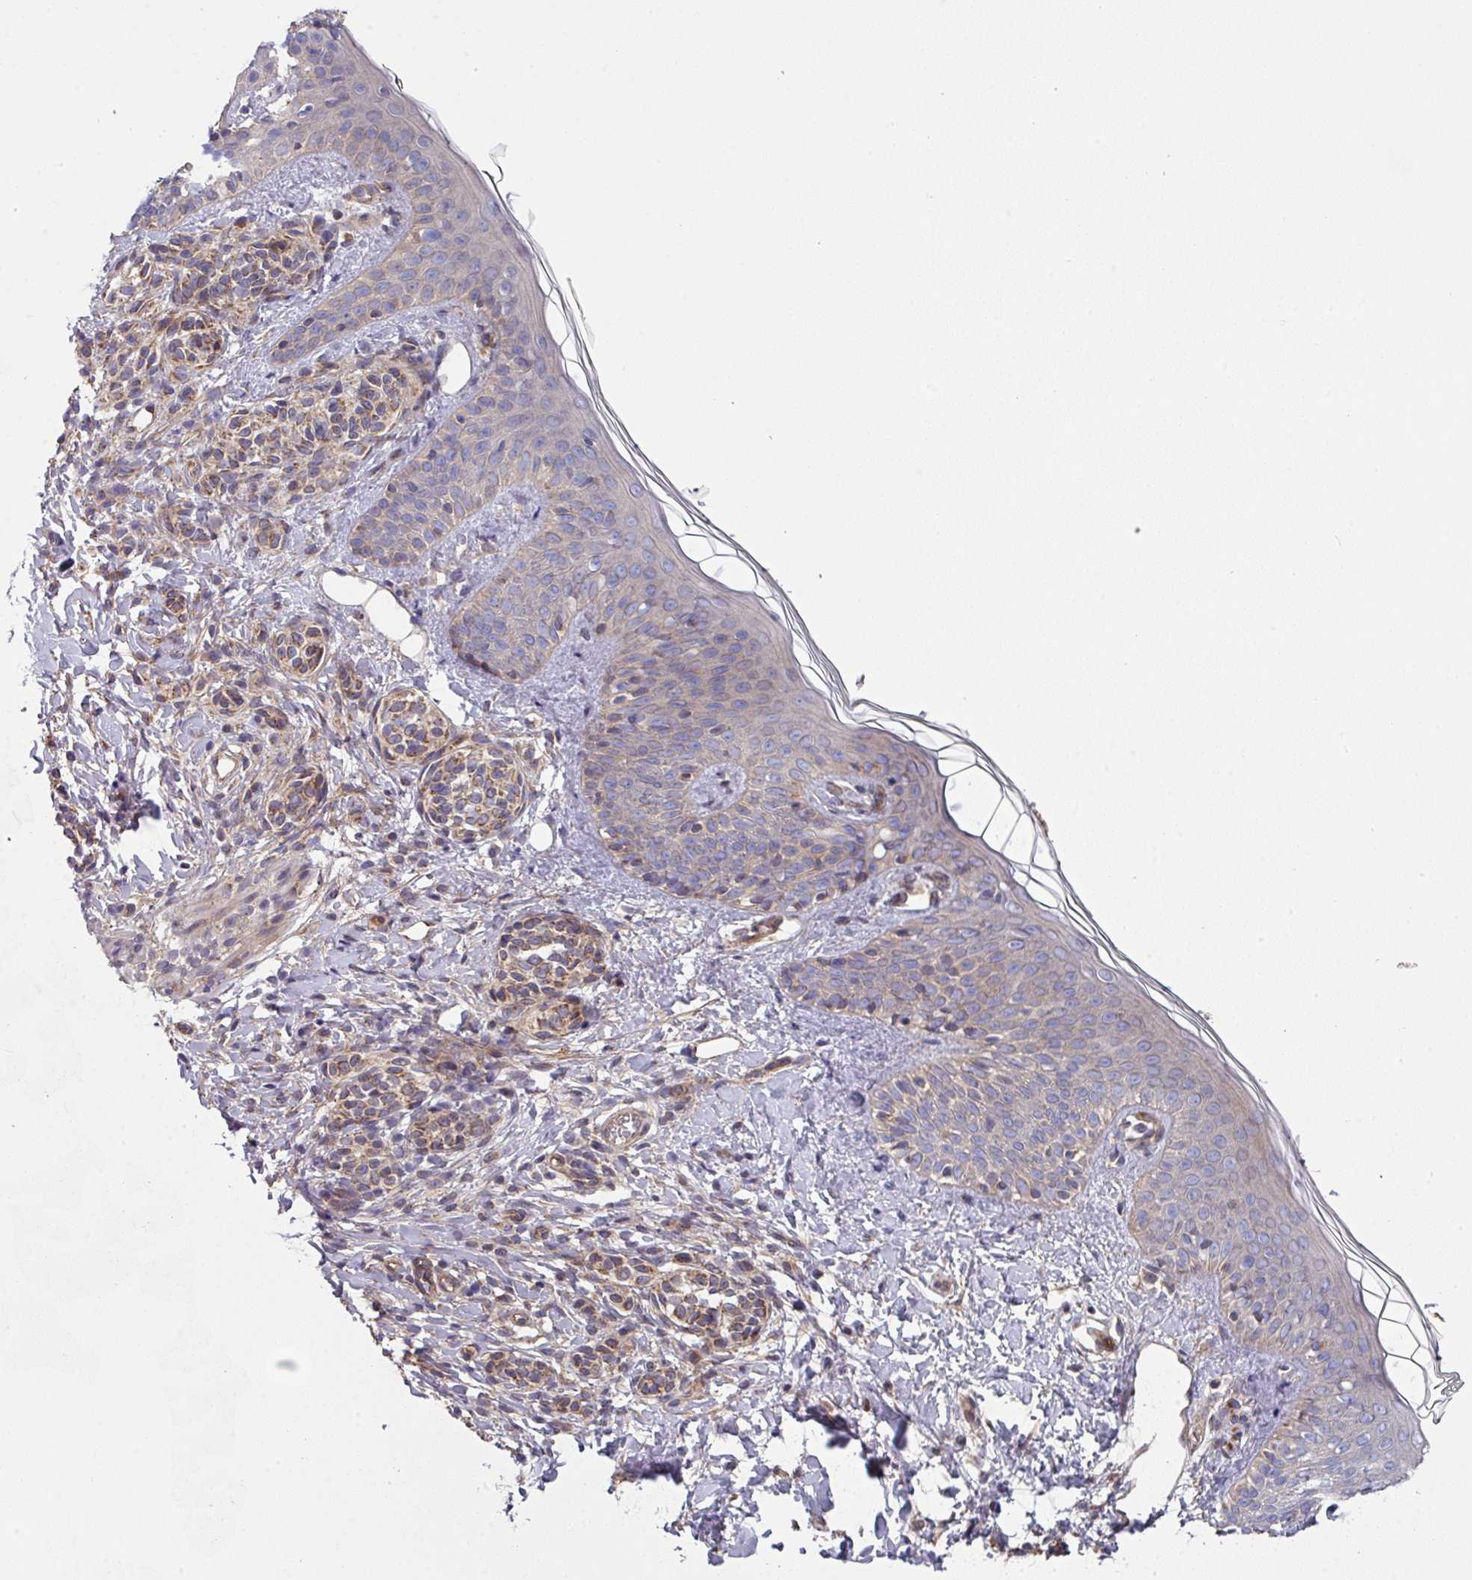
{"staining": {"intensity": "strong", "quantity": ">75%", "location": "cytoplasmic/membranous"}, "tissue": "skin", "cell_type": "Fibroblasts", "image_type": "normal", "snomed": [{"axis": "morphology", "description": "Normal tissue, NOS"}, {"axis": "topography", "description": "Skin"}], "caption": "Protein staining of unremarkable skin displays strong cytoplasmic/membranous expression in approximately >75% of fibroblasts.", "gene": "DCAF12L1", "patient": {"sex": "male", "age": 16}}